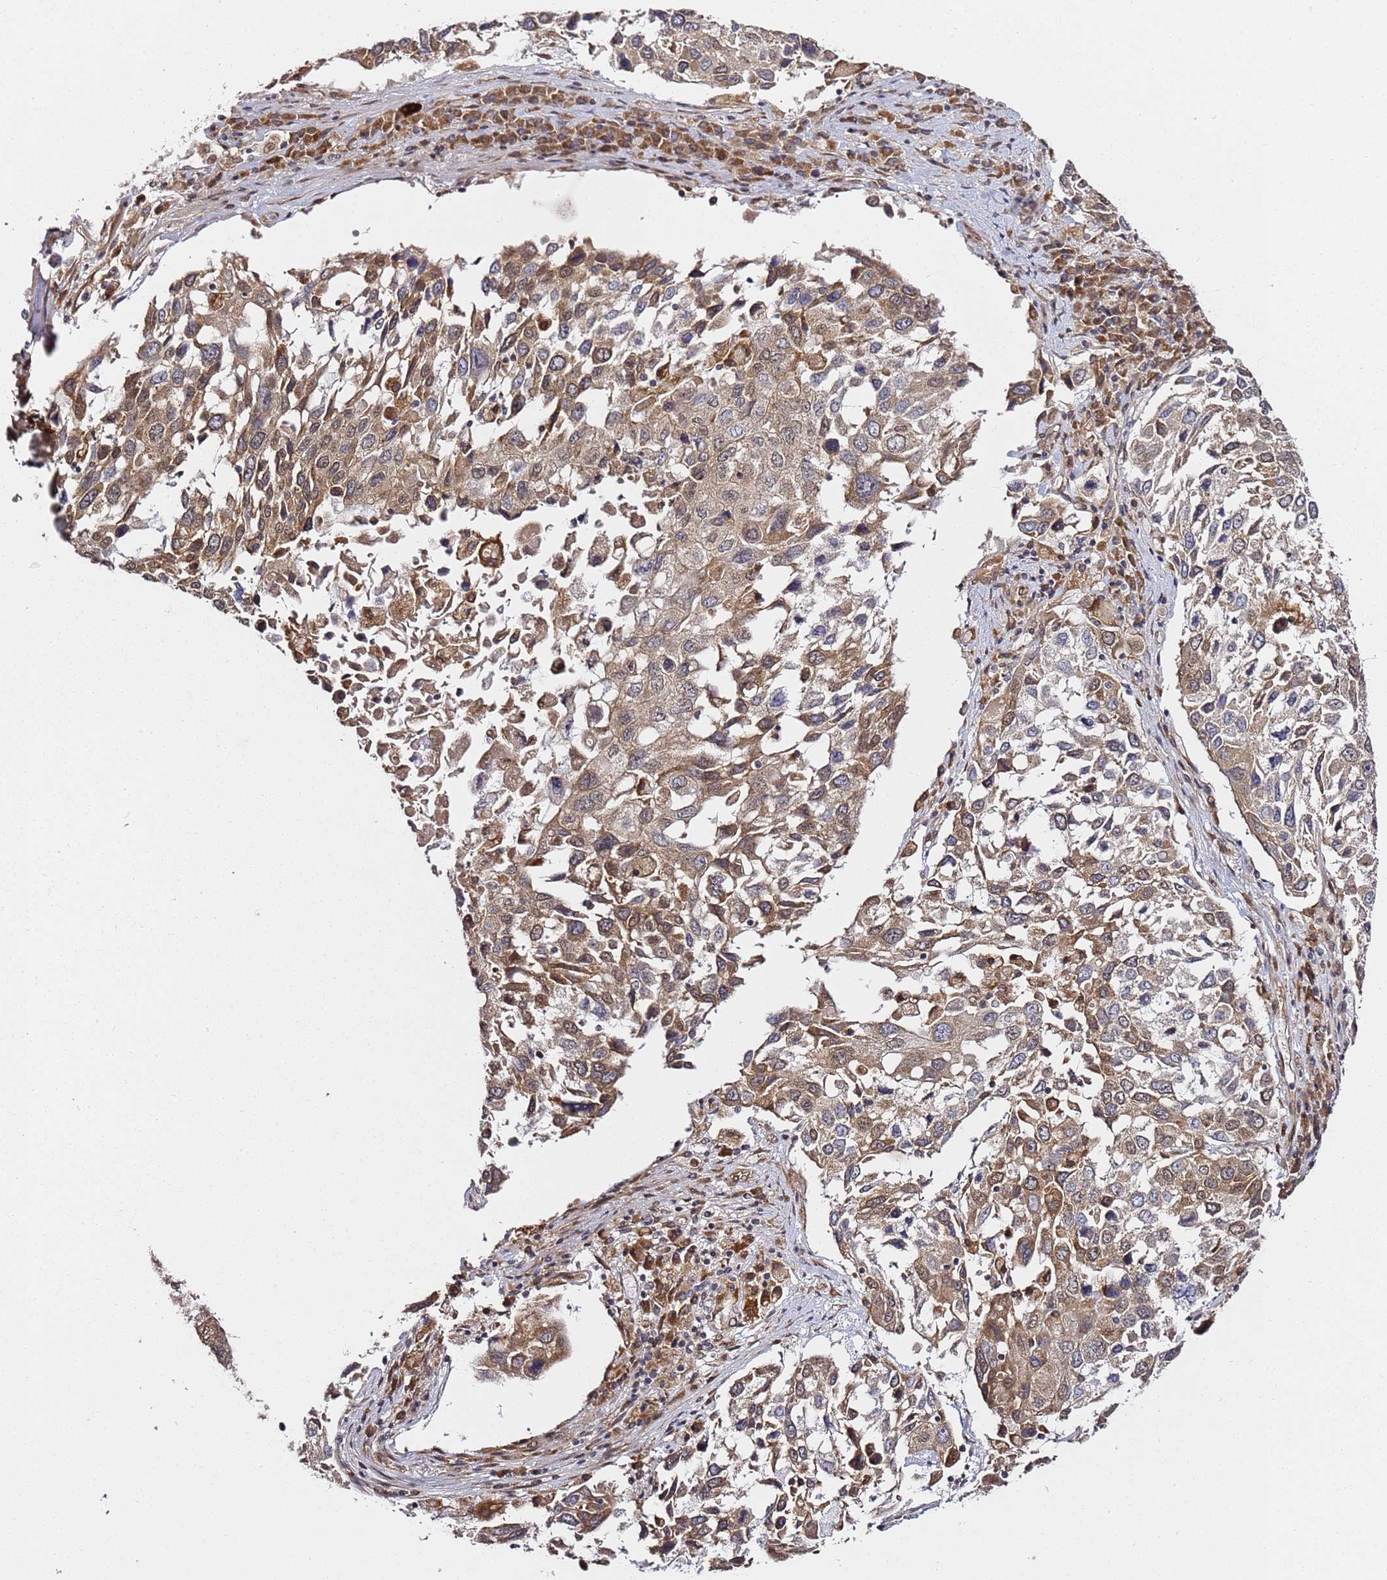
{"staining": {"intensity": "moderate", "quantity": "25%-75%", "location": "cytoplasmic/membranous"}, "tissue": "lung cancer", "cell_type": "Tumor cells", "image_type": "cancer", "snomed": [{"axis": "morphology", "description": "Squamous cell carcinoma, NOS"}, {"axis": "topography", "description": "Lung"}], "caption": "High-magnification brightfield microscopy of lung cancer stained with DAB (brown) and counterstained with hematoxylin (blue). tumor cells exhibit moderate cytoplasmic/membranous expression is appreciated in approximately25%-75% of cells.", "gene": "PRKAB2", "patient": {"sex": "male", "age": 65}}